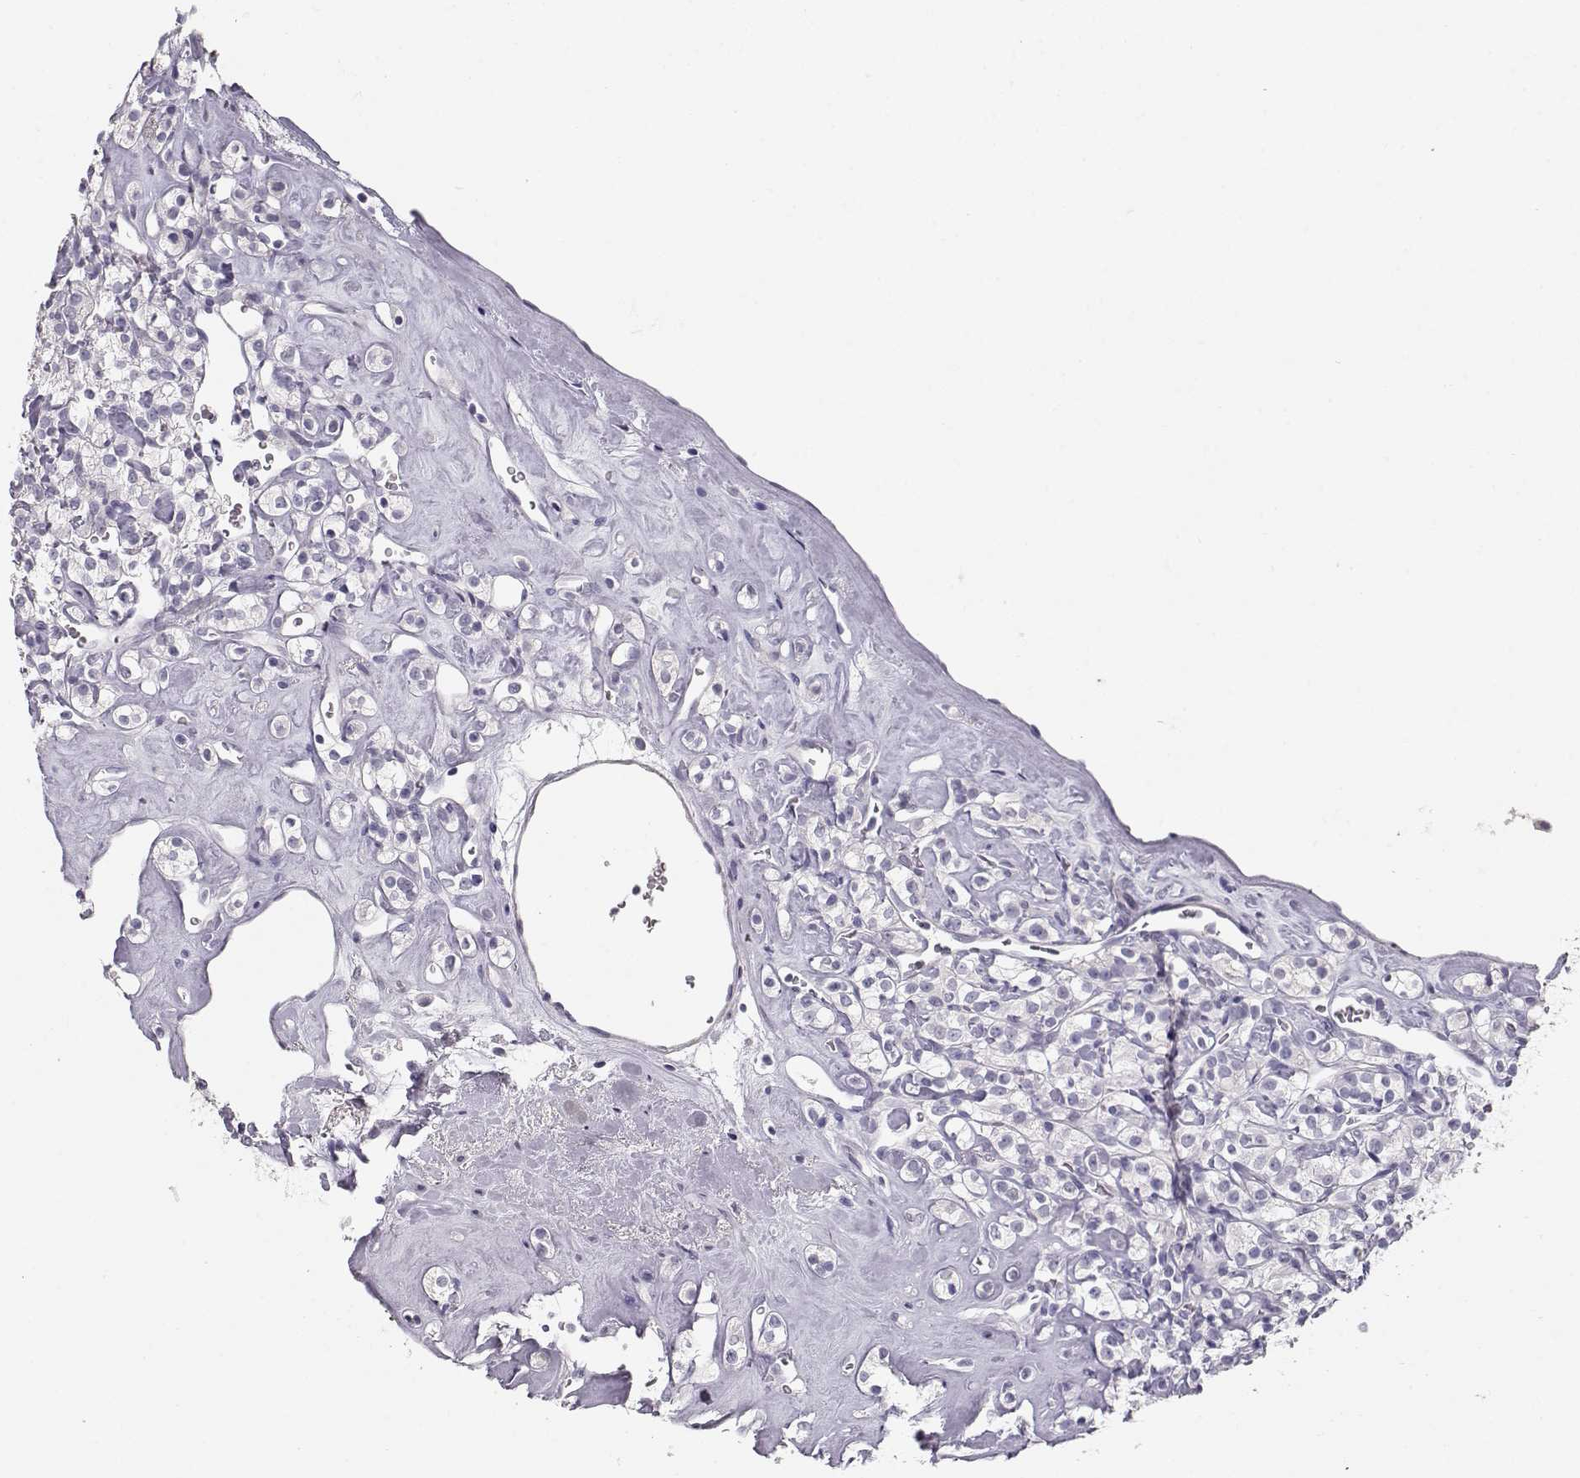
{"staining": {"intensity": "negative", "quantity": "none", "location": "none"}, "tissue": "renal cancer", "cell_type": "Tumor cells", "image_type": "cancer", "snomed": [{"axis": "morphology", "description": "Adenocarcinoma, NOS"}, {"axis": "topography", "description": "Kidney"}], "caption": "IHC histopathology image of human adenocarcinoma (renal) stained for a protein (brown), which displays no expression in tumor cells. (DAB IHC, high magnification).", "gene": "MAGEC1", "patient": {"sex": "male", "age": 77}}